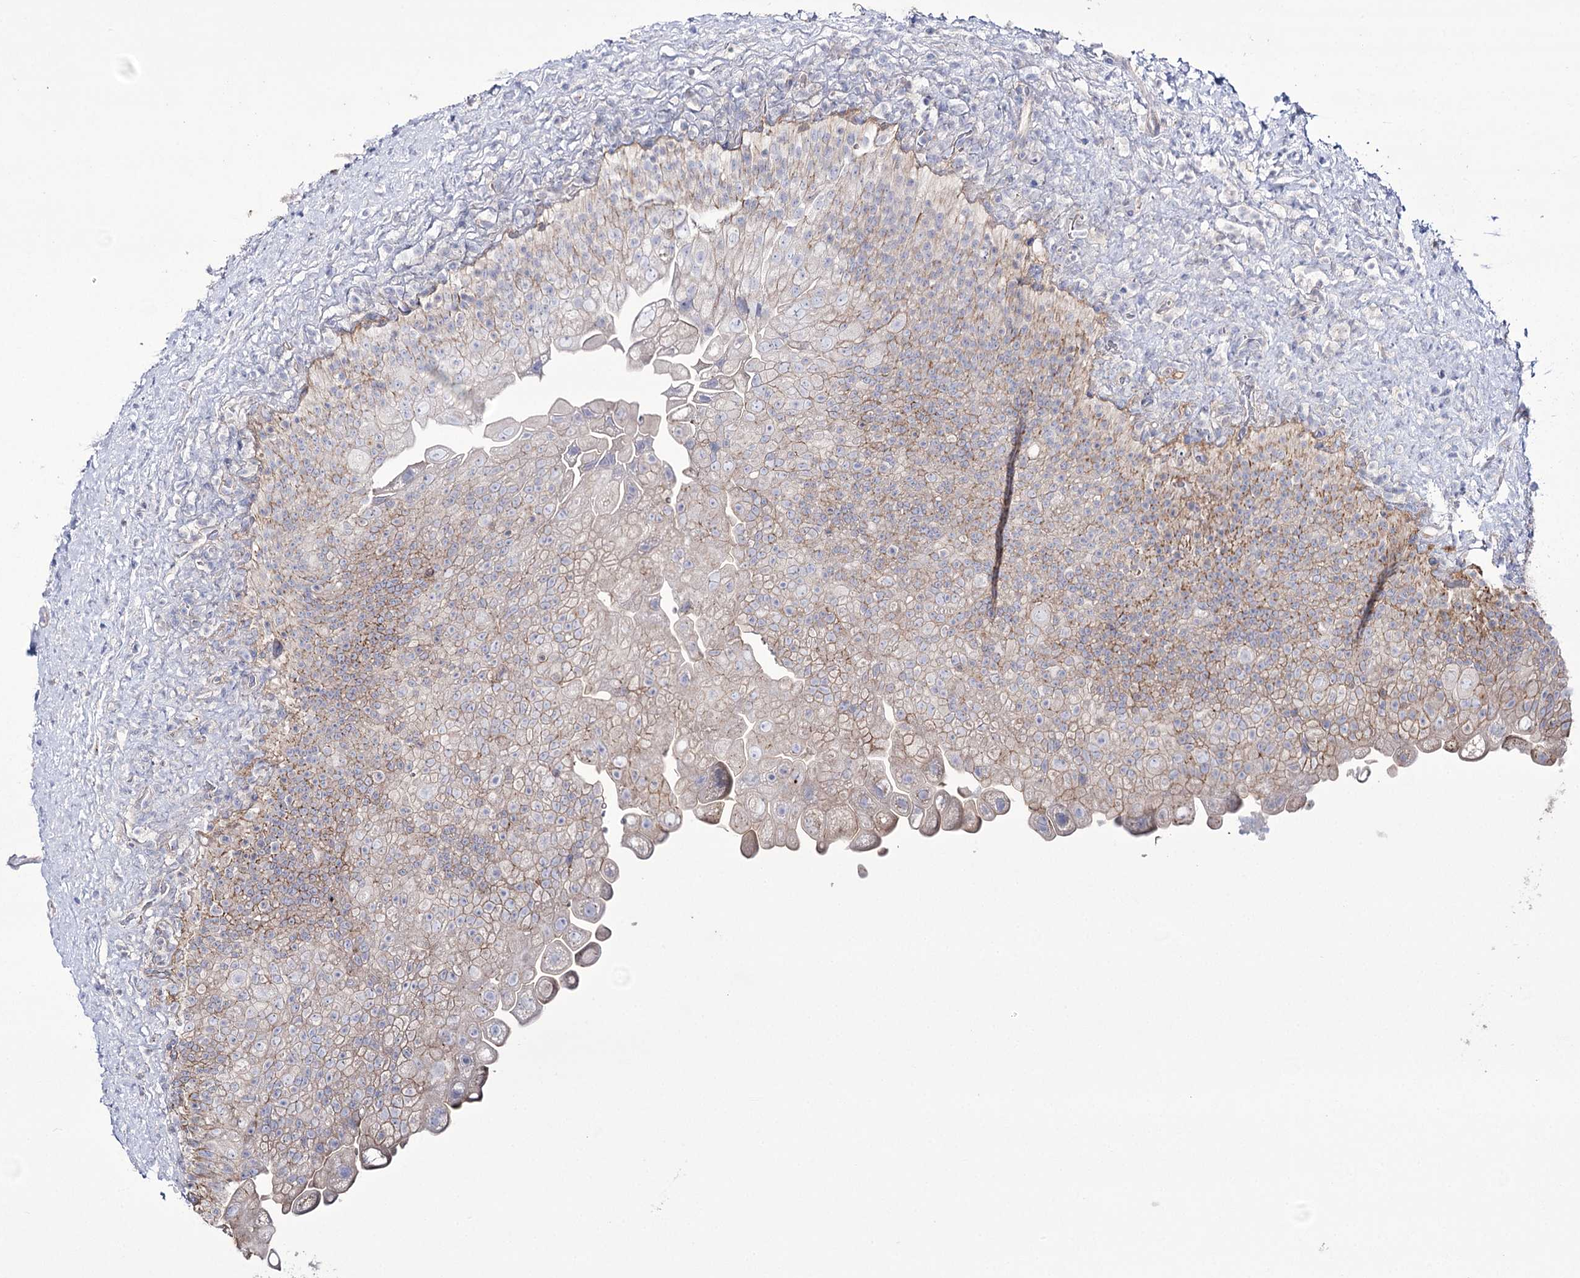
{"staining": {"intensity": "moderate", "quantity": "25%-75%", "location": "cytoplasmic/membranous"}, "tissue": "urinary bladder", "cell_type": "Urothelial cells", "image_type": "normal", "snomed": [{"axis": "morphology", "description": "Normal tissue, NOS"}, {"axis": "topography", "description": "Urinary bladder"}], "caption": "Brown immunohistochemical staining in unremarkable urinary bladder reveals moderate cytoplasmic/membranous expression in approximately 25%-75% of urothelial cells.", "gene": "FAM216A", "patient": {"sex": "female", "age": 27}}